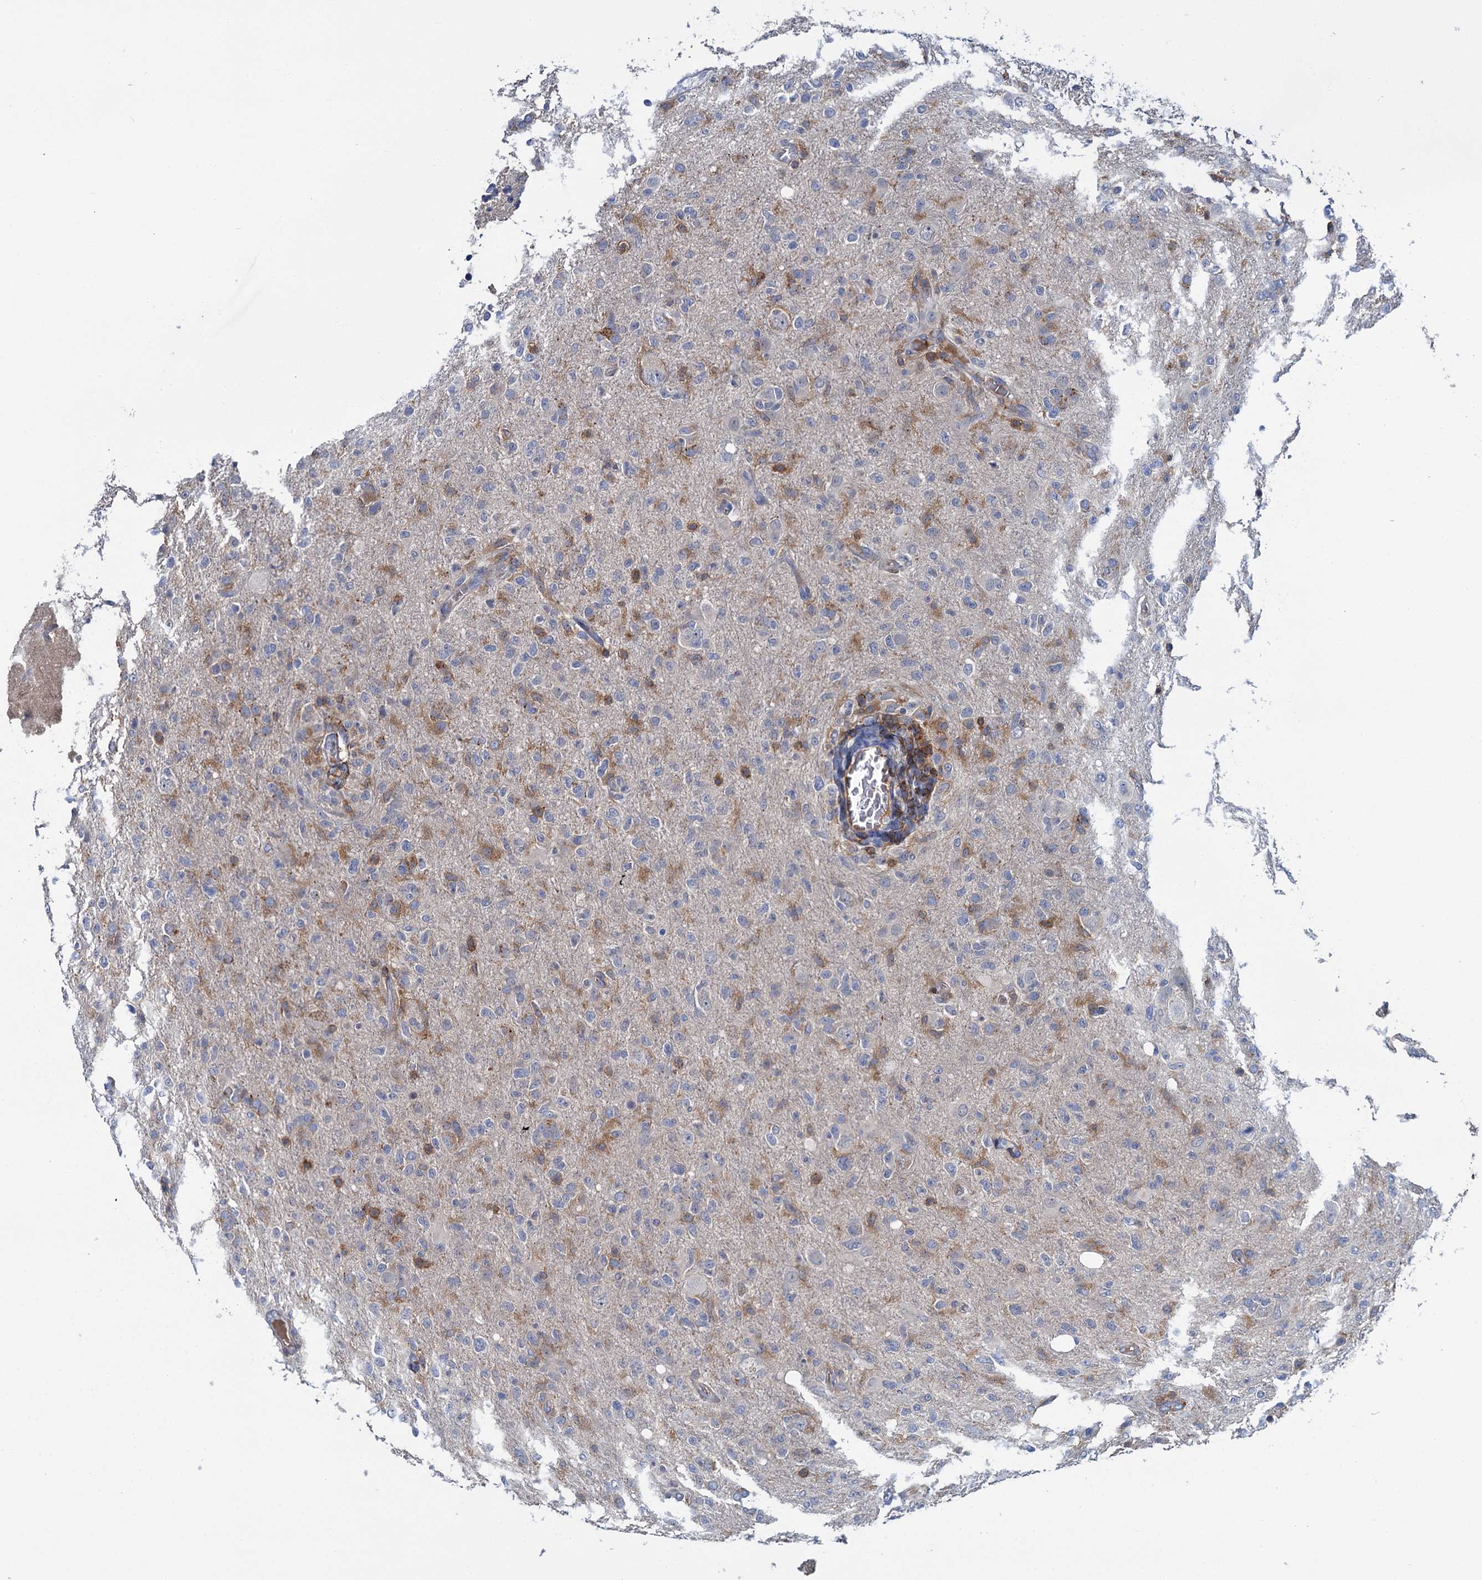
{"staining": {"intensity": "weak", "quantity": "<25%", "location": "cytoplasmic/membranous"}, "tissue": "glioma", "cell_type": "Tumor cells", "image_type": "cancer", "snomed": [{"axis": "morphology", "description": "Glioma, malignant, High grade"}, {"axis": "topography", "description": "Brain"}], "caption": "High power microscopy photomicrograph of an immunohistochemistry (IHC) photomicrograph of glioma, revealing no significant staining in tumor cells.", "gene": "FGFR2", "patient": {"sex": "female", "age": 57}}